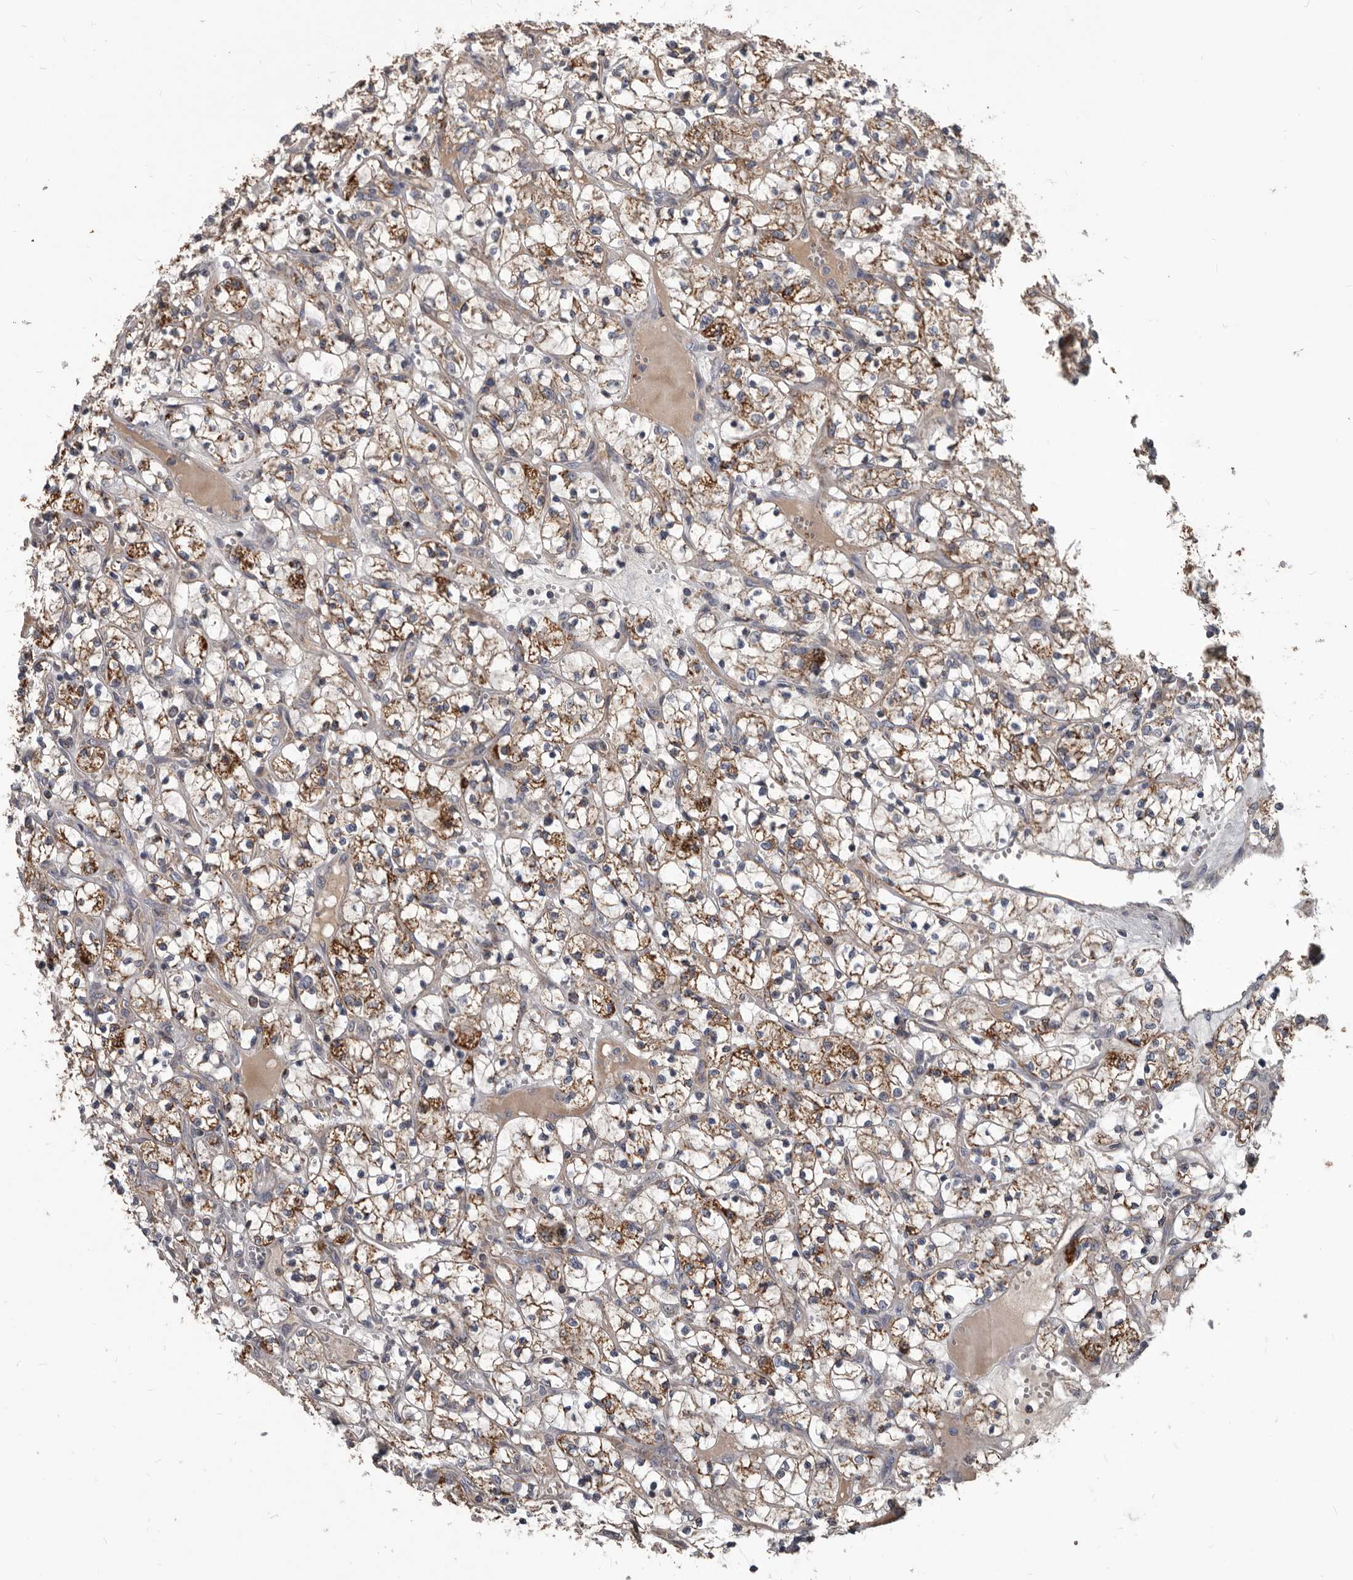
{"staining": {"intensity": "moderate", "quantity": ">75%", "location": "cytoplasmic/membranous"}, "tissue": "renal cancer", "cell_type": "Tumor cells", "image_type": "cancer", "snomed": [{"axis": "morphology", "description": "Adenocarcinoma, NOS"}, {"axis": "topography", "description": "Kidney"}], "caption": "Renal adenocarcinoma stained with a brown dye displays moderate cytoplasmic/membranous positive staining in about >75% of tumor cells.", "gene": "ALDH5A1", "patient": {"sex": "female", "age": 69}}